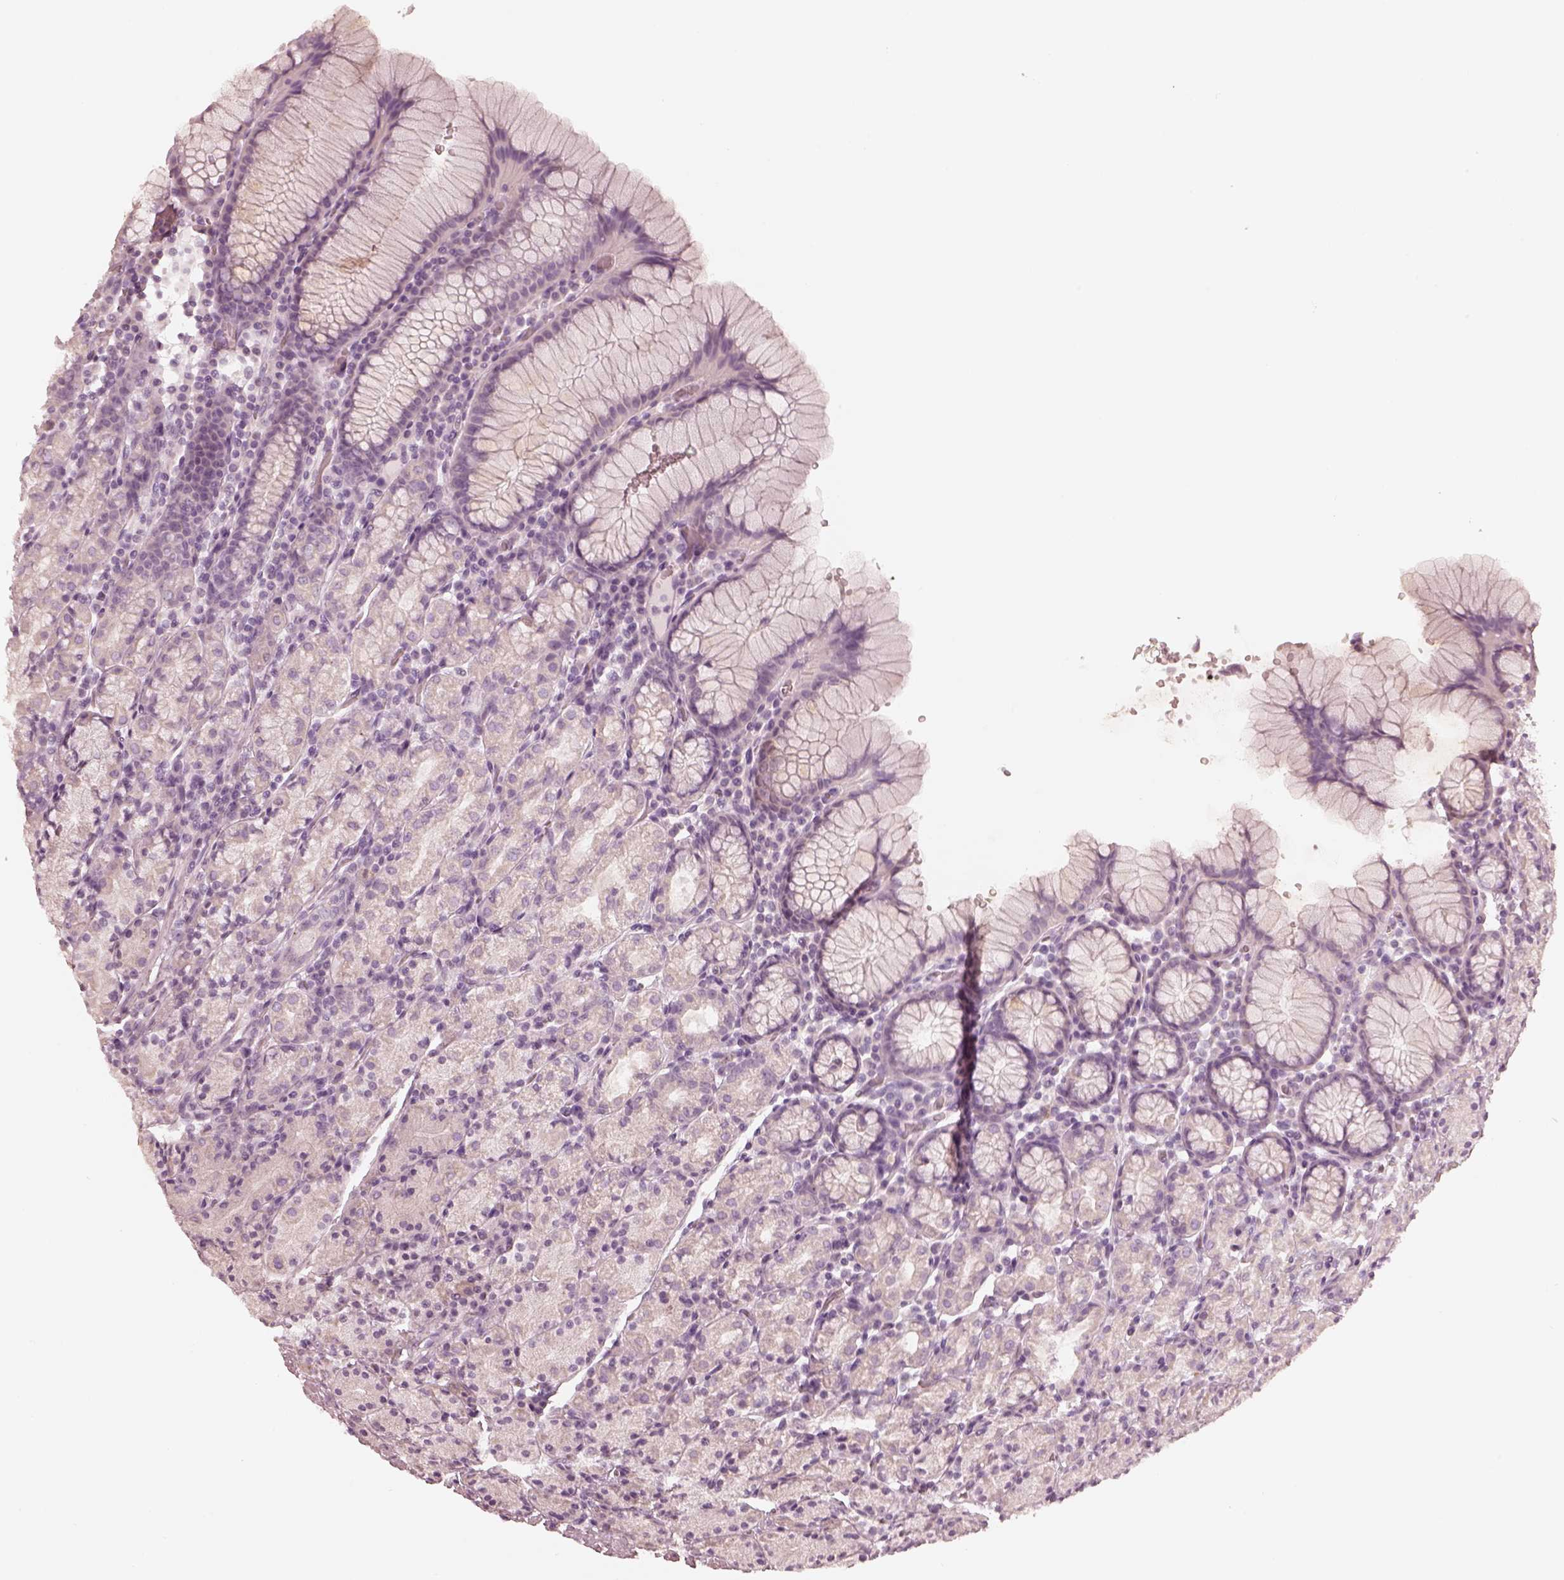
{"staining": {"intensity": "weak", "quantity": "<25%", "location": "cytoplasmic/membranous"}, "tissue": "stomach", "cell_type": "Glandular cells", "image_type": "normal", "snomed": [{"axis": "morphology", "description": "Normal tissue, NOS"}, {"axis": "topography", "description": "Stomach, upper"}, {"axis": "topography", "description": "Stomach"}], "caption": "Histopathology image shows no significant protein staining in glandular cells of benign stomach. (Immunohistochemistry (ihc), brightfield microscopy, high magnification).", "gene": "CALR3", "patient": {"sex": "male", "age": 62}}